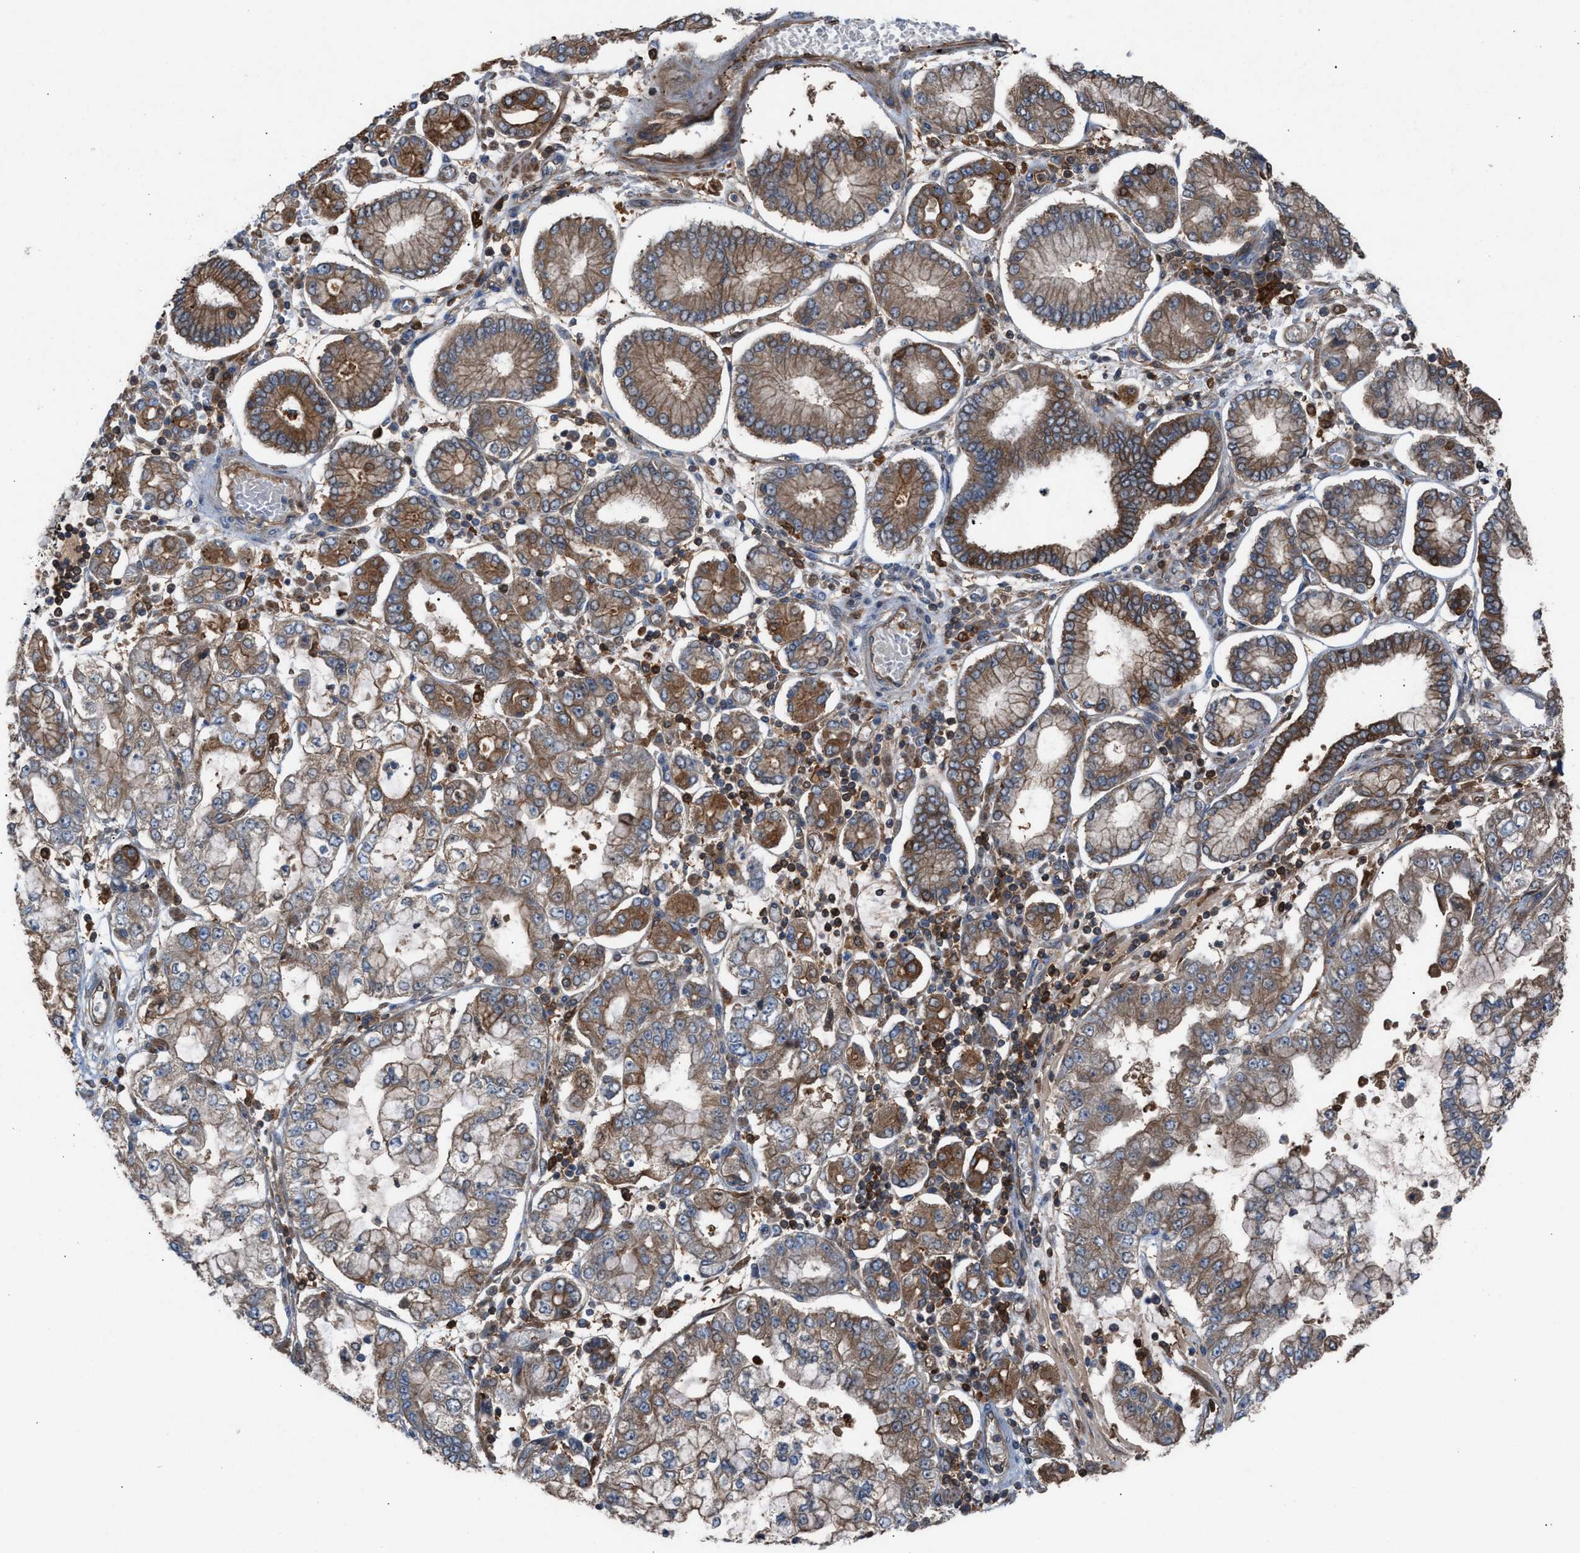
{"staining": {"intensity": "moderate", "quantity": ">75%", "location": "cytoplasmic/membranous"}, "tissue": "stomach cancer", "cell_type": "Tumor cells", "image_type": "cancer", "snomed": [{"axis": "morphology", "description": "Adenocarcinoma, NOS"}, {"axis": "topography", "description": "Stomach"}], "caption": "Moderate cytoplasmic/membranous protein expression is seen in approximately >75% of tumor cells in adenocarcinoma (stomach). The protein of interest is stained brown, and the nuclei are stained in blue (DAB IHC with brightfield microscopy, high magnification).", "gene": "TPK1", "patient": {"sex": "male", "age": 76}}